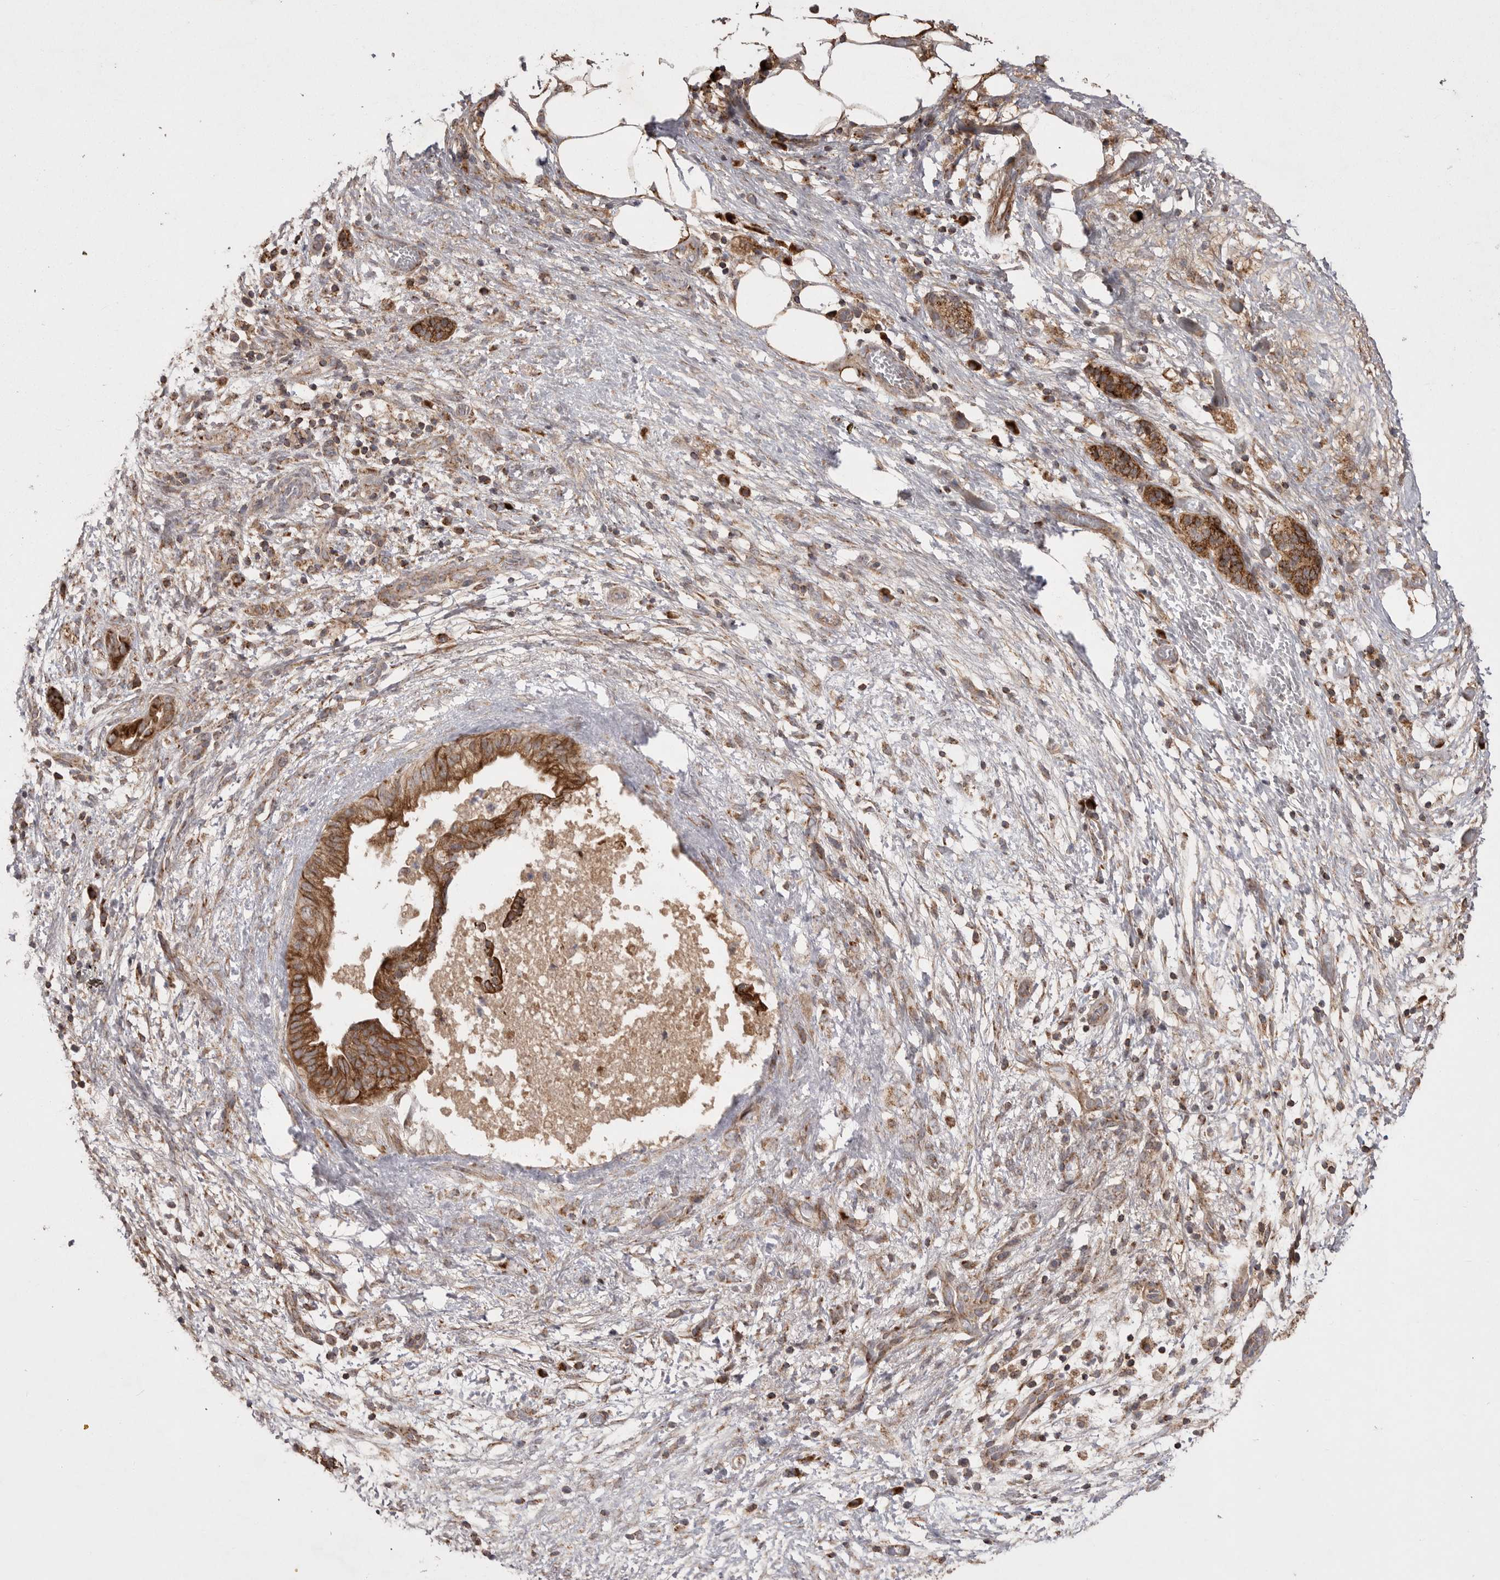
{"staining": {"intensity": "strong", "quantity": ">75%", "location": "cytoplasmic/membranous"}, "tissue": "pancreatic cancer", "cell_type": "Tumor cells", "image_type": "cancer", "snomed": [{"axis": "morphology", "description": "Adenocarcinoma, NOS"}, {"axis": "topography", "description": "Pancreas"}], "caption": "Adenocarcinoma (pancreatic) stained with a brown dye shows strong cytoplasmic/membranous positive staining in approximately >75% of tumor cells.", "gene": "KYAT3", "patient": {"sex": "female", "age": 78}}